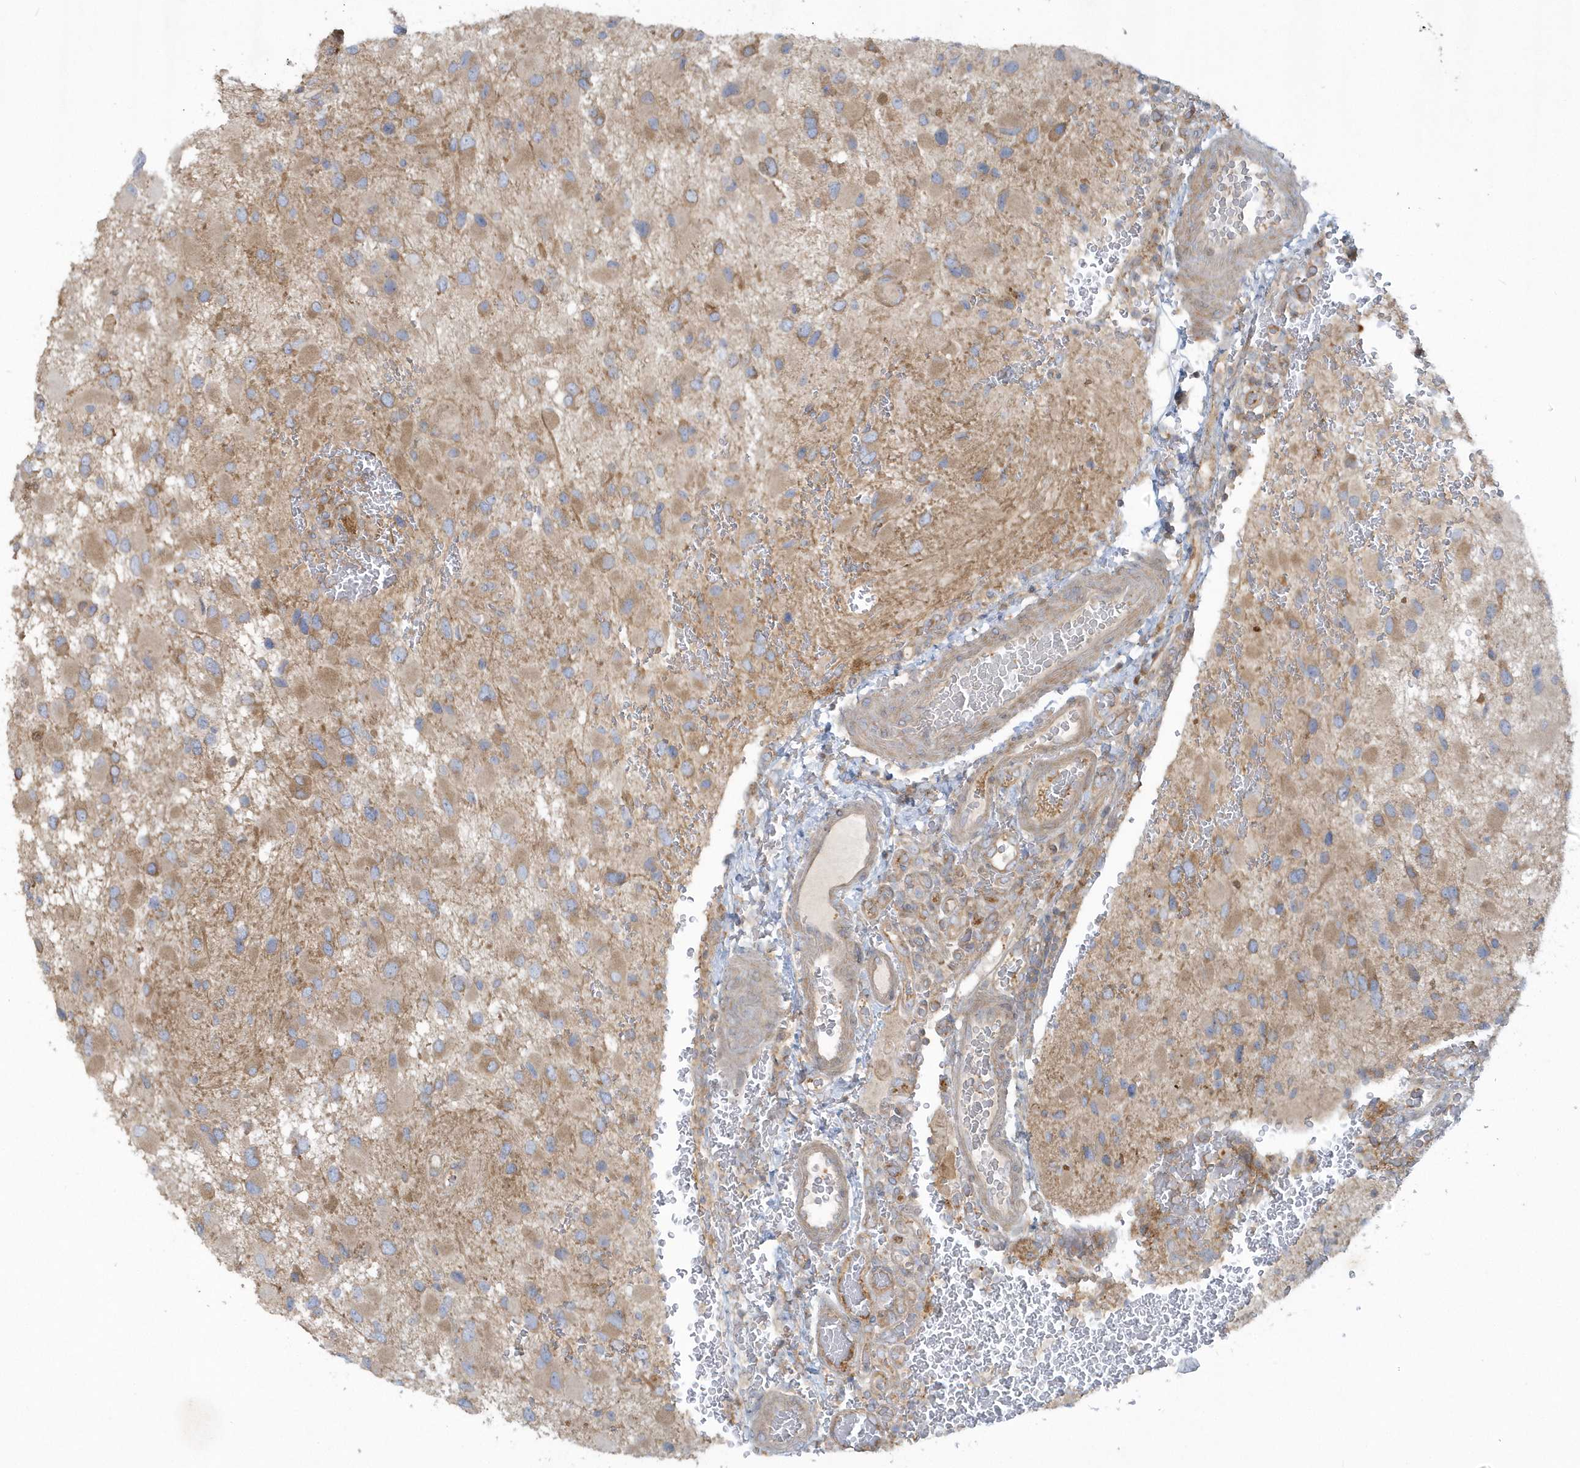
{"staining": {"intensity": "weak", "quantity": "25%-75%", "location": "cytoplasmic/membranous"}, "tissue": "glioma", "cell_type": "Tumor cells", "image_type": "cancer", "snomed": [{"axis": "morphology", "description": "Glioma, malignant, High grade"}, {"axis": "topography", "description": "Brain"}], "caption": "Human glioma stained with a protein marker shows weak staining in tumor cells.", "gene": "CNOT10", "patient": {"sex": "male", "age": 53}}